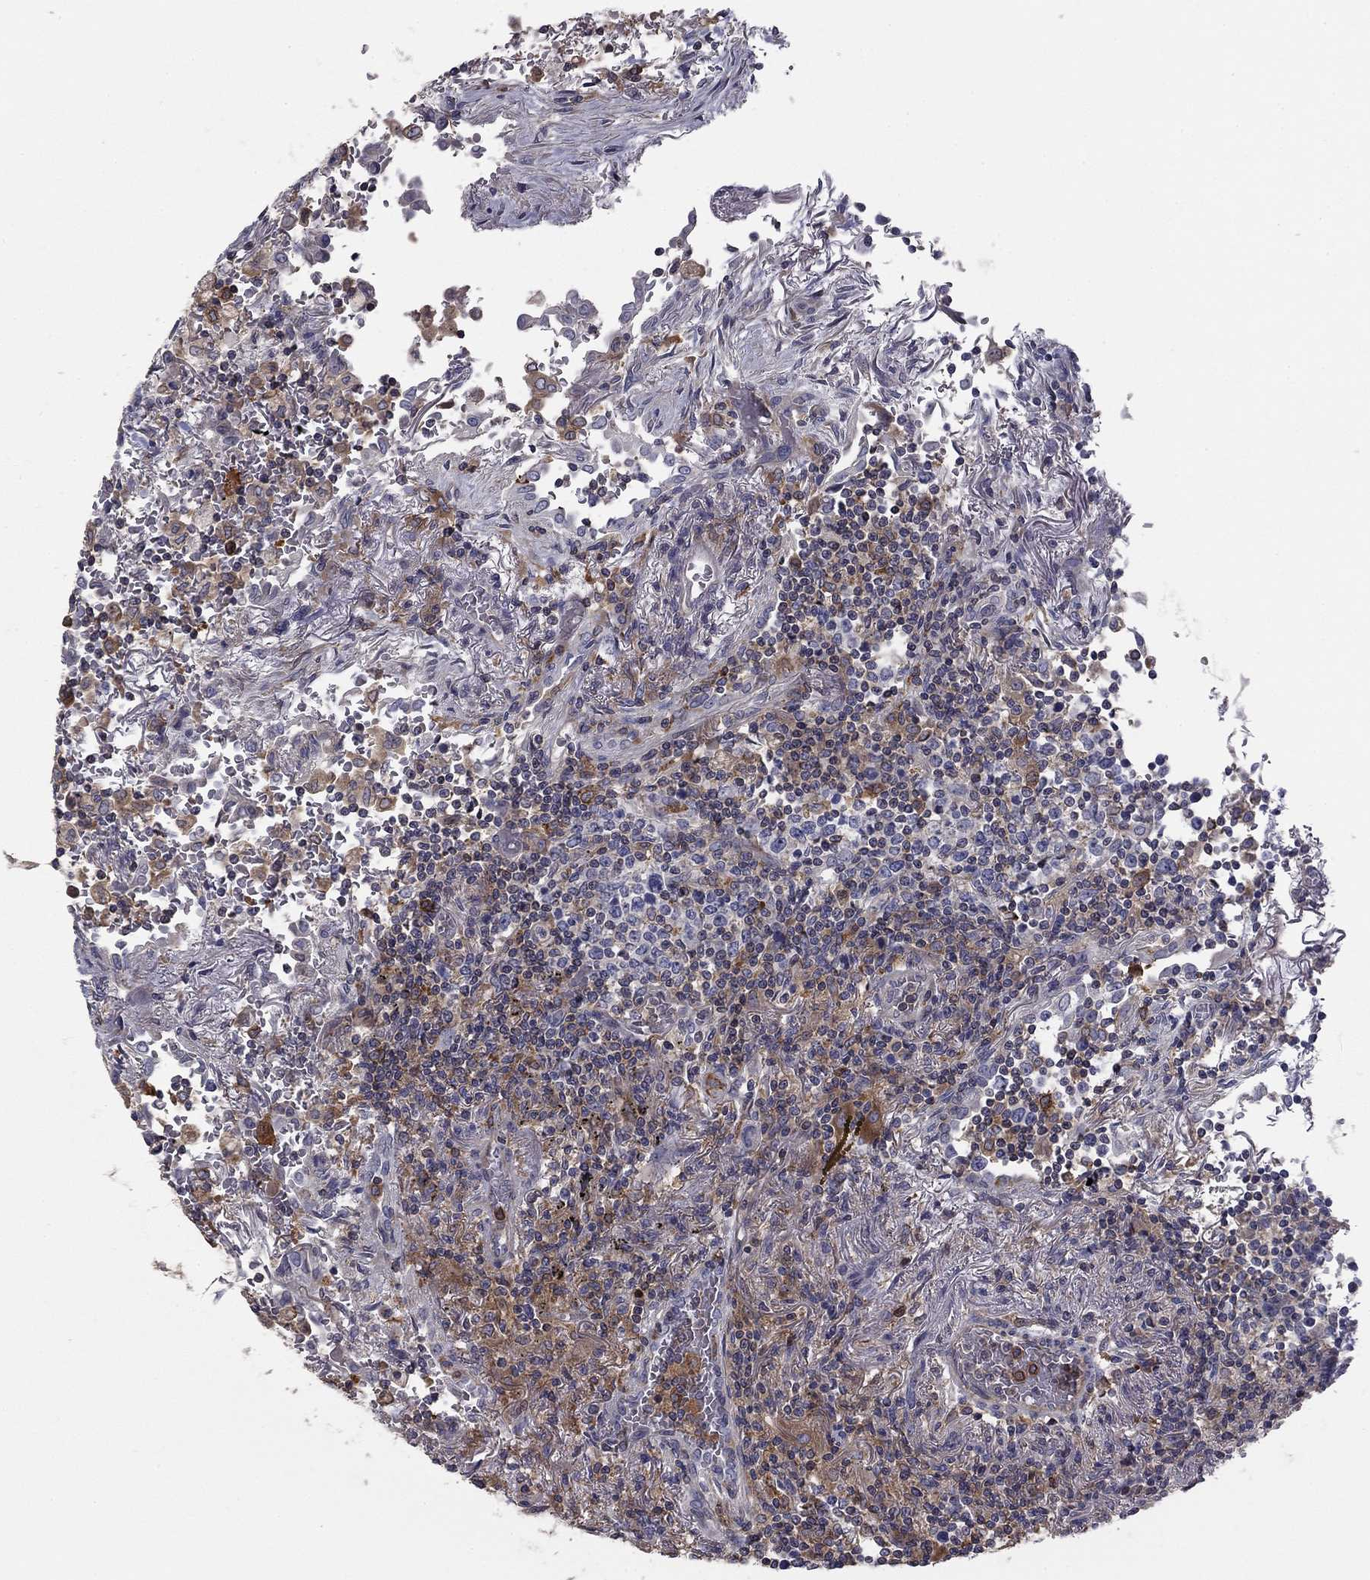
{"staining": {"intensity": "moderate", "quantity": "<25%", "location": "cytoplasmic/membranous"}, "tissue": "lymphoma", "cell_type": "Tumor cells", "image_type": "cancer", "snomed": [{"axis": "morphology", "description": "Malignant lymphoma, non-Hodgkin's type, High grade"}, {"axis": "topography", "description": "Lung"}], "caption": "Immunohistochemistry (IHC) histopathology image of neoplastic tissue: human malignant lymphoma, non-Hodgkin's type (high-grade) stained using IHC displays low levels of moderate protein expression localized specifically in the cytoplasmic/membranous of tumor cells, appearing as a cytoplasmic/membranous brown color.", "gene": "PLCB2", "patient": {"sex": "male", "age": 79}}